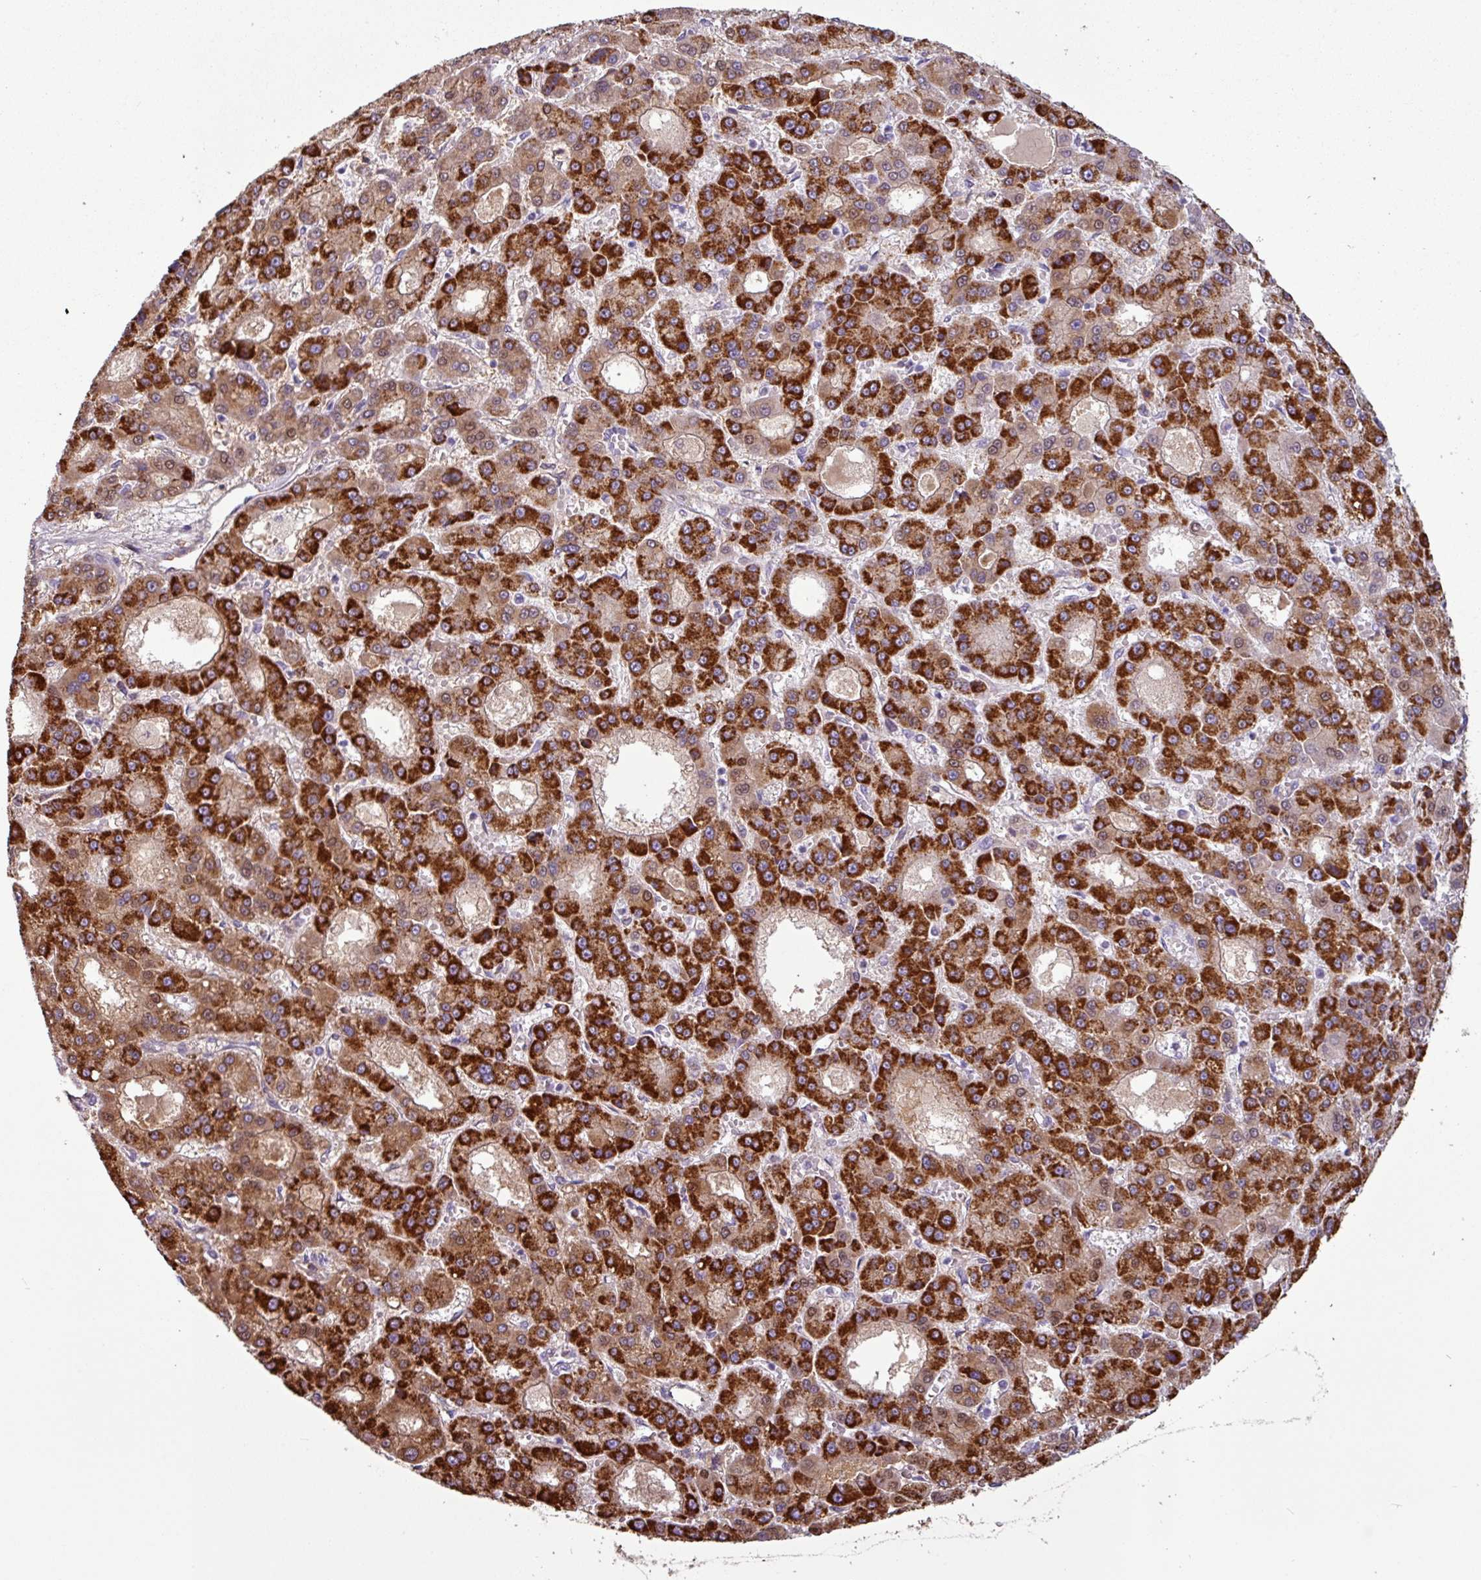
{"staining": {"intensity": "strong", "quantity": ">75%", "location": "cytoplasmic/membranous"}, "tissue": "liver cancer", "cell_type": "Tumor cells", "image_type": "cancer", "snomed": [{"axis": "morphology", "description": "Carcinoma, Hepatocellular, NOS"}, {"axis": "topography", "description": "Liver"}], "caption": "Protein expression analysis of human liver hepatocellular carcinoma reveals strong cytoplasmic/membranous positivity in approximately >75% of tumor cells.", "gene": "CD8A", "patient": {"sex": "male", "age": 70}}